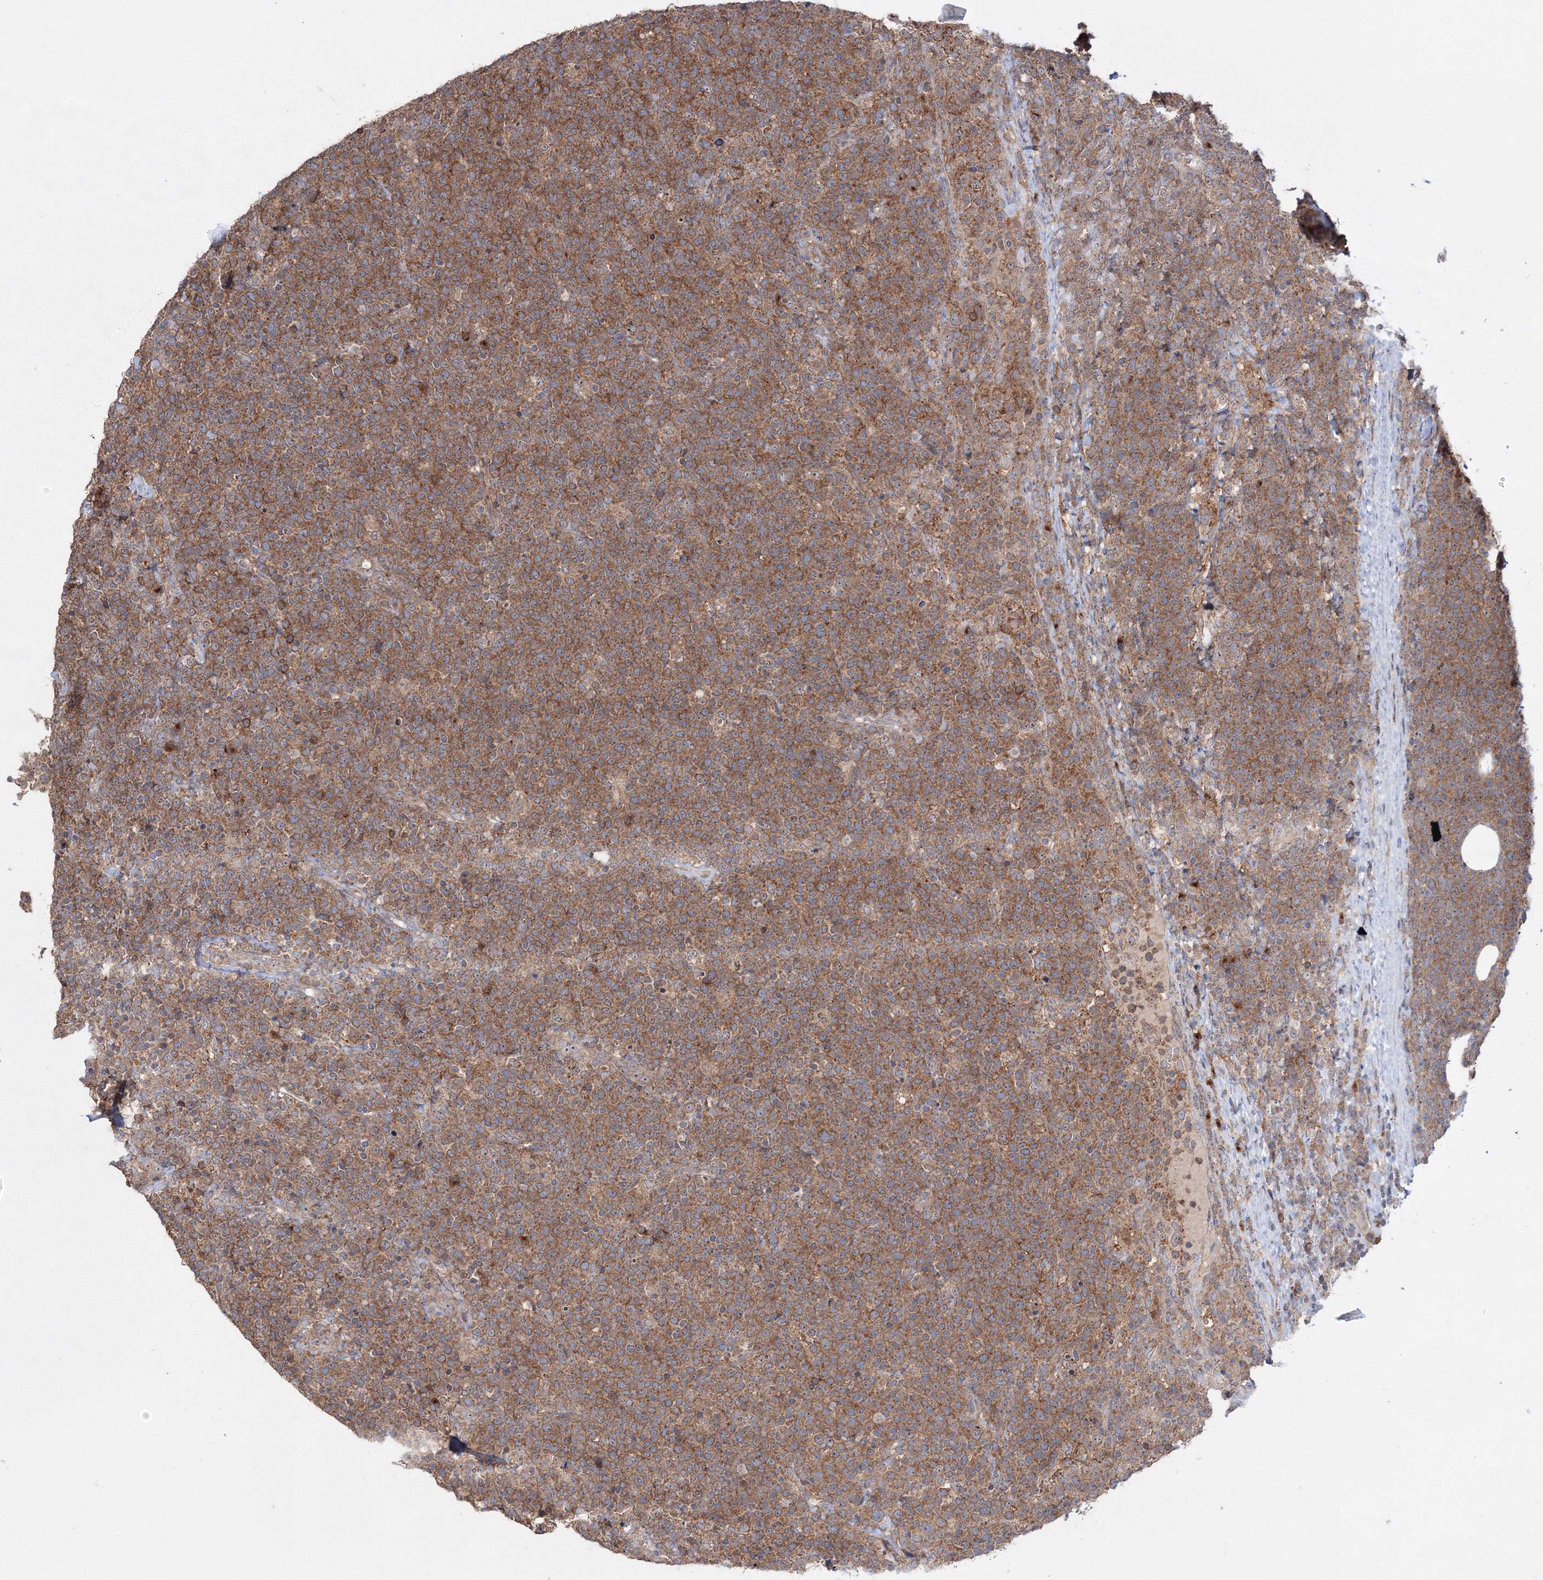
{"staining": {"intensity": "moderate", "quantity": ">75%", "location": "cytoplasmic/membranous"}, "tissue": "lymphoma", "cell_type": "Tumor cells", "image_type": "cancer", "snomed": [{"axis": "morphology", "description": "Malignant lymphoma, non-Hodgkin's type, High grade"}, {"axis": "topography", "description": "Lymph node"}], "caption": "Malignant lymphoma, non-Hodgkin's type (high-grade) was stained to show a protein in brown. There is medium levels of moderate cytoplasmic/membranous staining in about >75% of tumor cells.", "gene": "PEX13", "patient": {"sex": "male", "age": 61}}